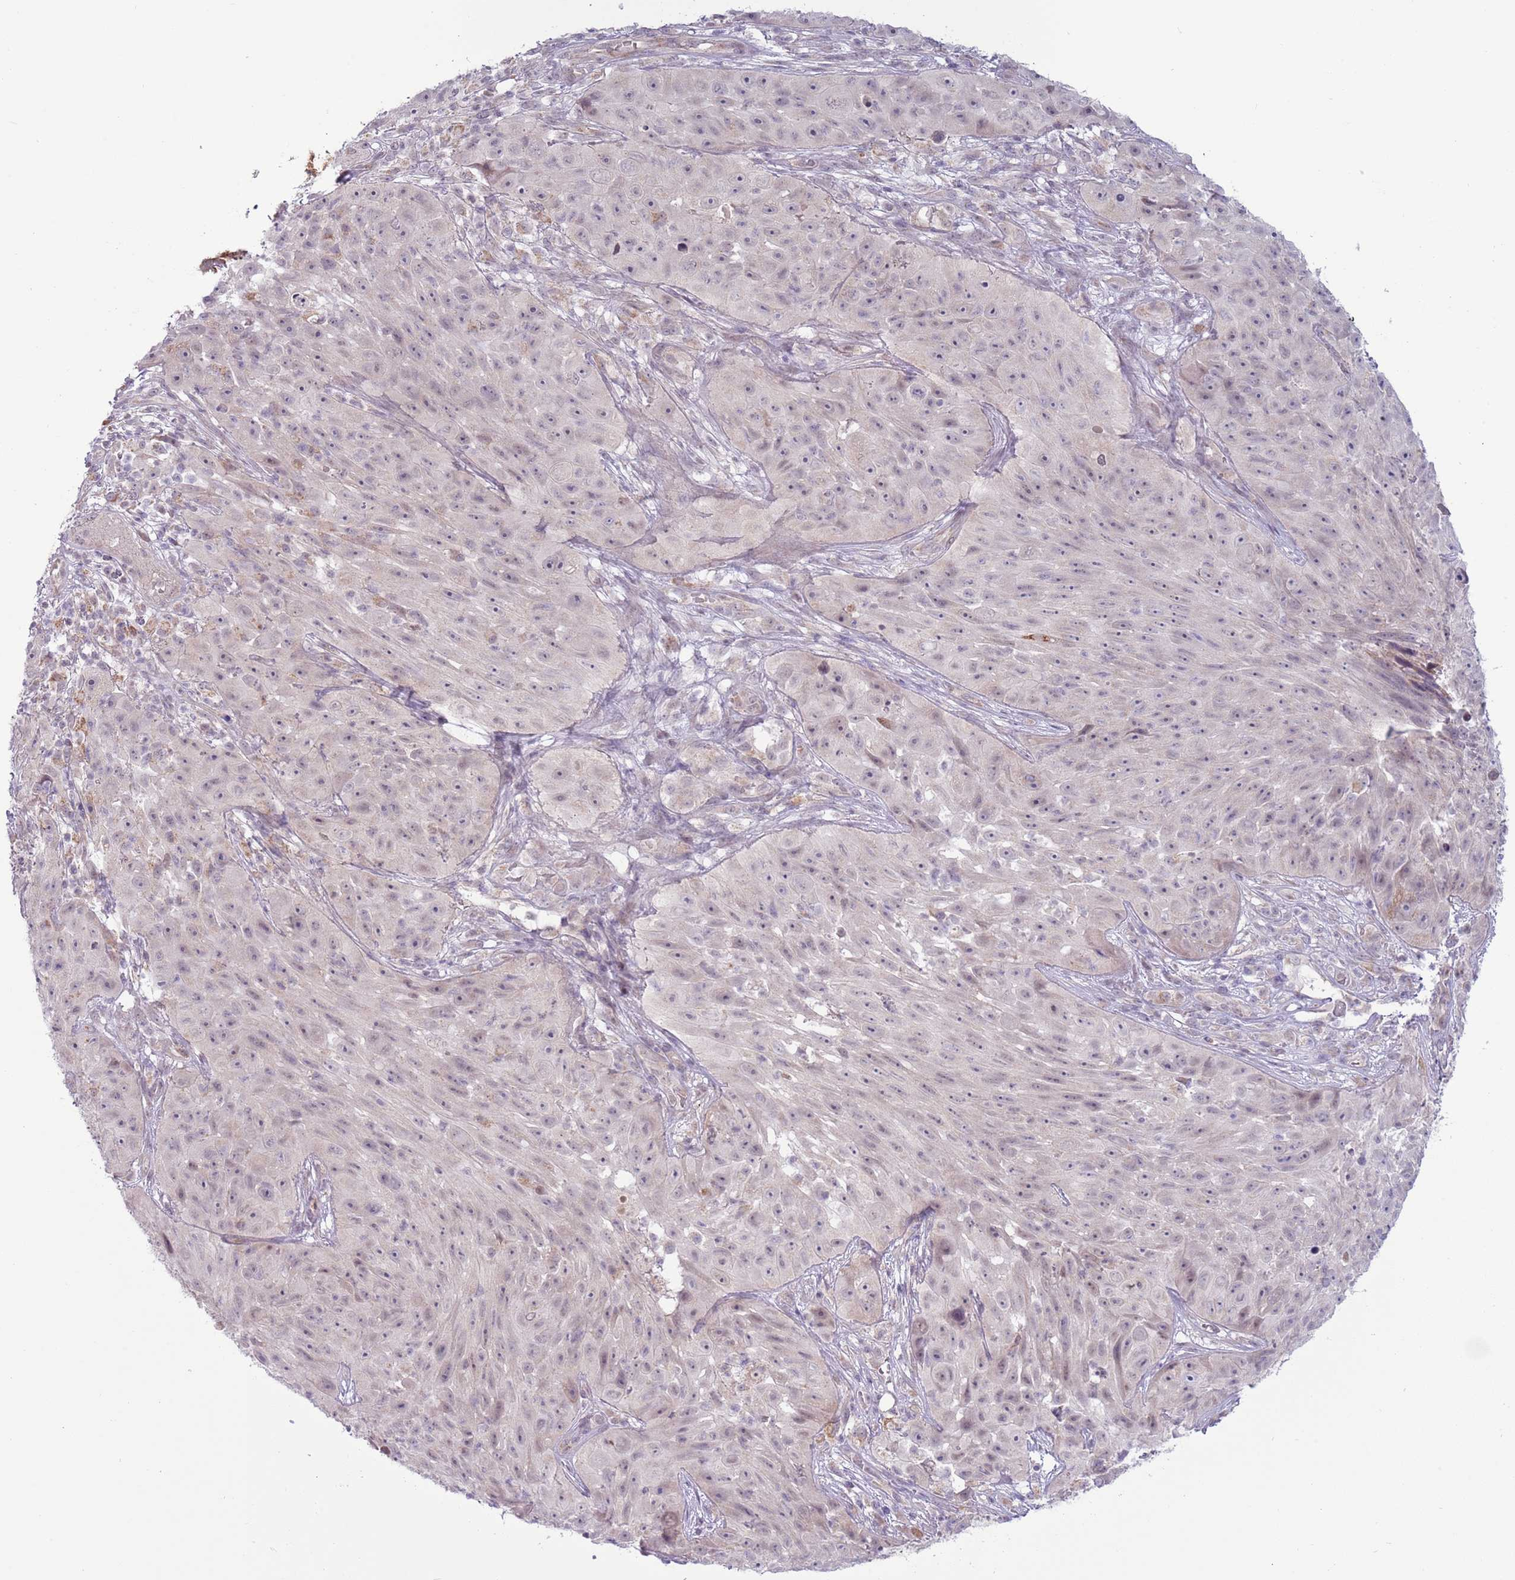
{"staining": {"intensity": "weak", "quantity": "<25%", "location": "cytoplasmic/membranous"}, "tissue": "skin cancer", "cell_type": "Tumor cells", "image_type": "cancer", "snomed": [{"axis": "morphology", "description": "Squamous cell carcinoma, NOS"}, {"axis": "topography", "description": "Skin"}], "caption": "This histopathology image is of squamous cell carcinoma (skin) stained with immunohistochemistry (IHC) to label a protein in brown with the nuclei are counter-stained blue. There is no positivity in tumor cells. (DAB immunohistochemistry (IHC) visualized using brightfield microscopy, high magnification).", "gene": "MLLT11", "patient": {"sex": "female", "age": 87}}